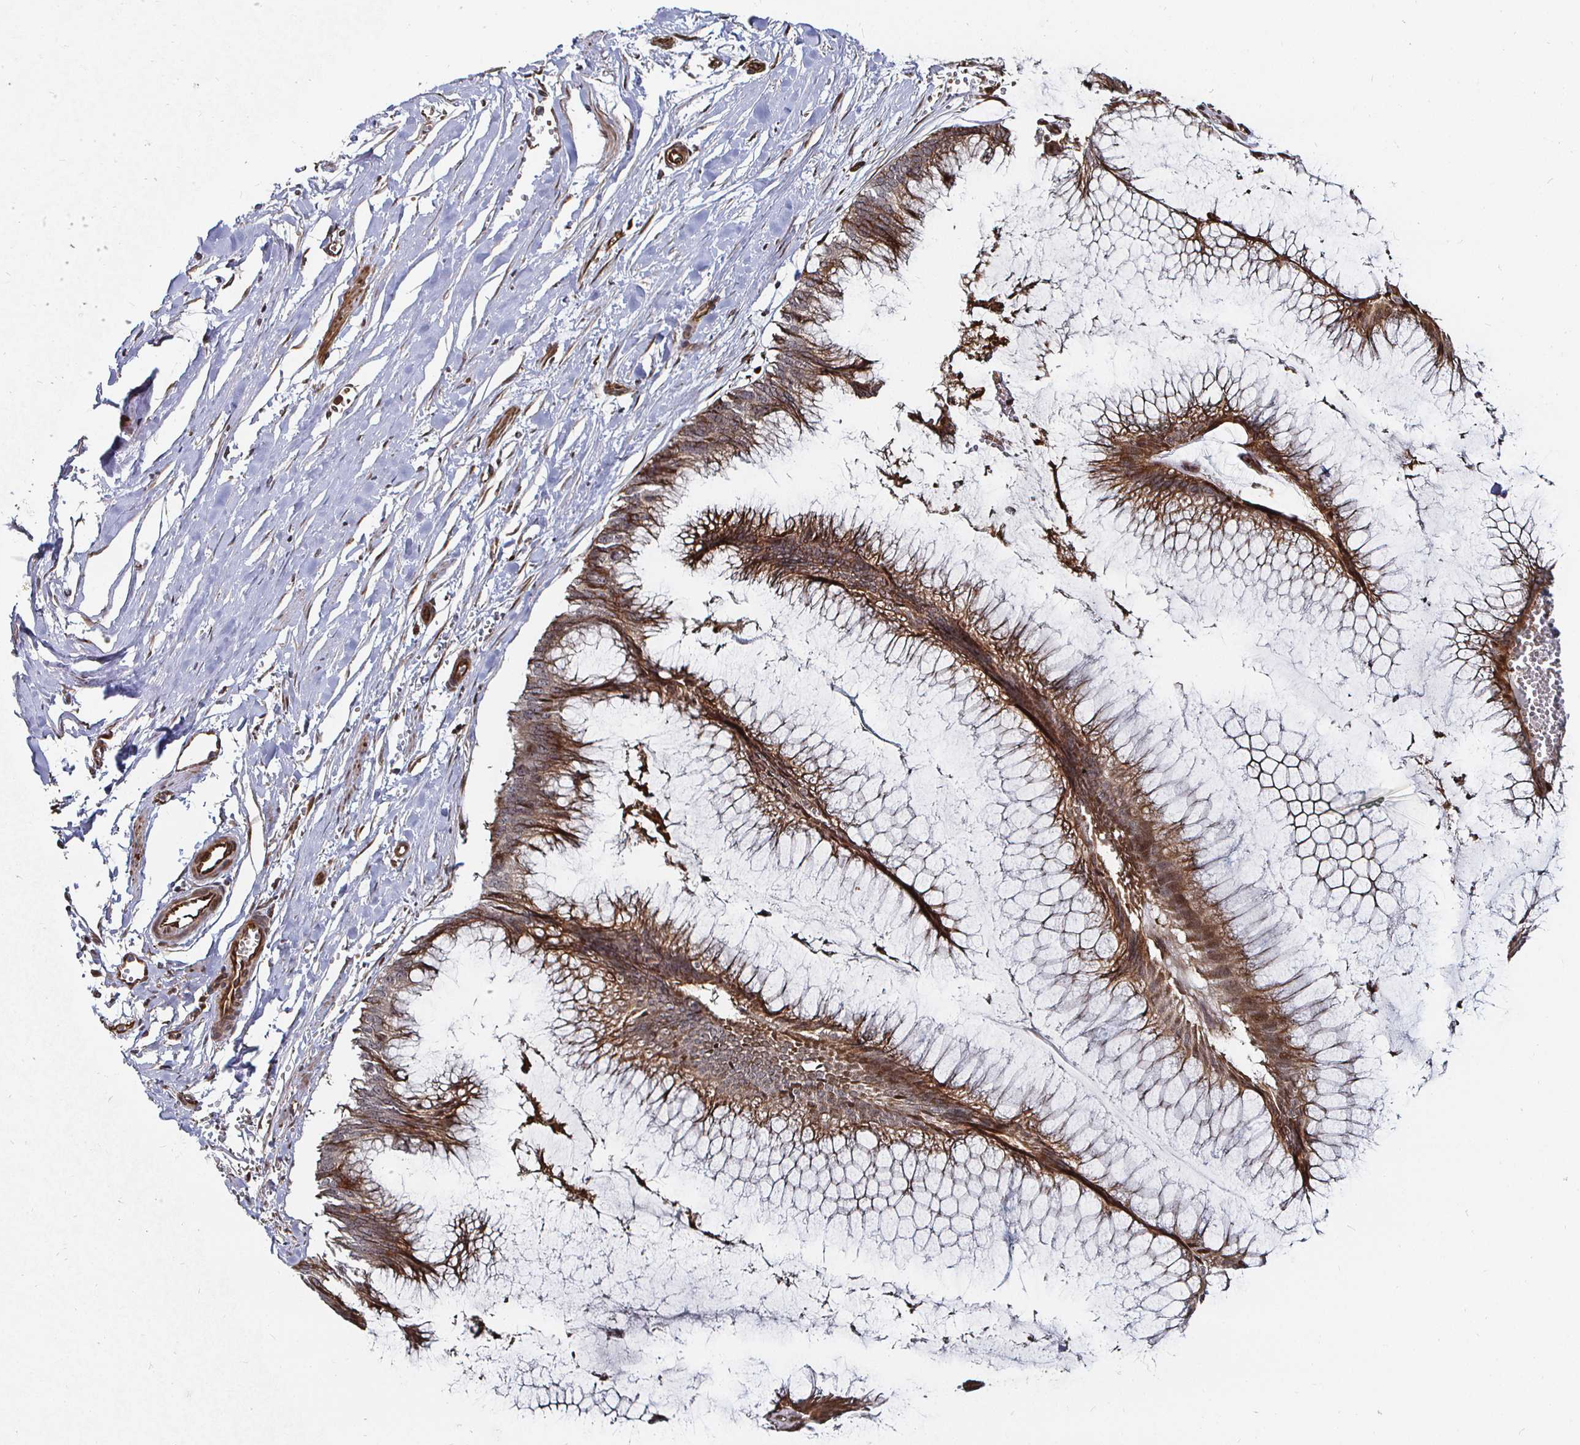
{"staining": {"intensity": "moderate", "quantity": ">75%", "location": "cytoplasmic/membranous"}, "tissue": "ovarian cancer", "cell_type": "Tumor cells", "image_type": "cancer", "snomed": [{"axis": "morphology", "description": "Cystadenocarcinoma, mucinous, NOS"}, {"axis": "topography", "description": "Ovary"}], "caption": "An immunohistochemistry micrograph of neoplastic tissue is shown. Protein staining in brown highlights moderate cytoplasmic/membranous positivity in ovarian cancer within tumor cells. (brown staining indicates protein expression, while blue staining denotes nuclei).", "gene": "TBKBP1", "patient": {"sex": "female", "age": 44}}